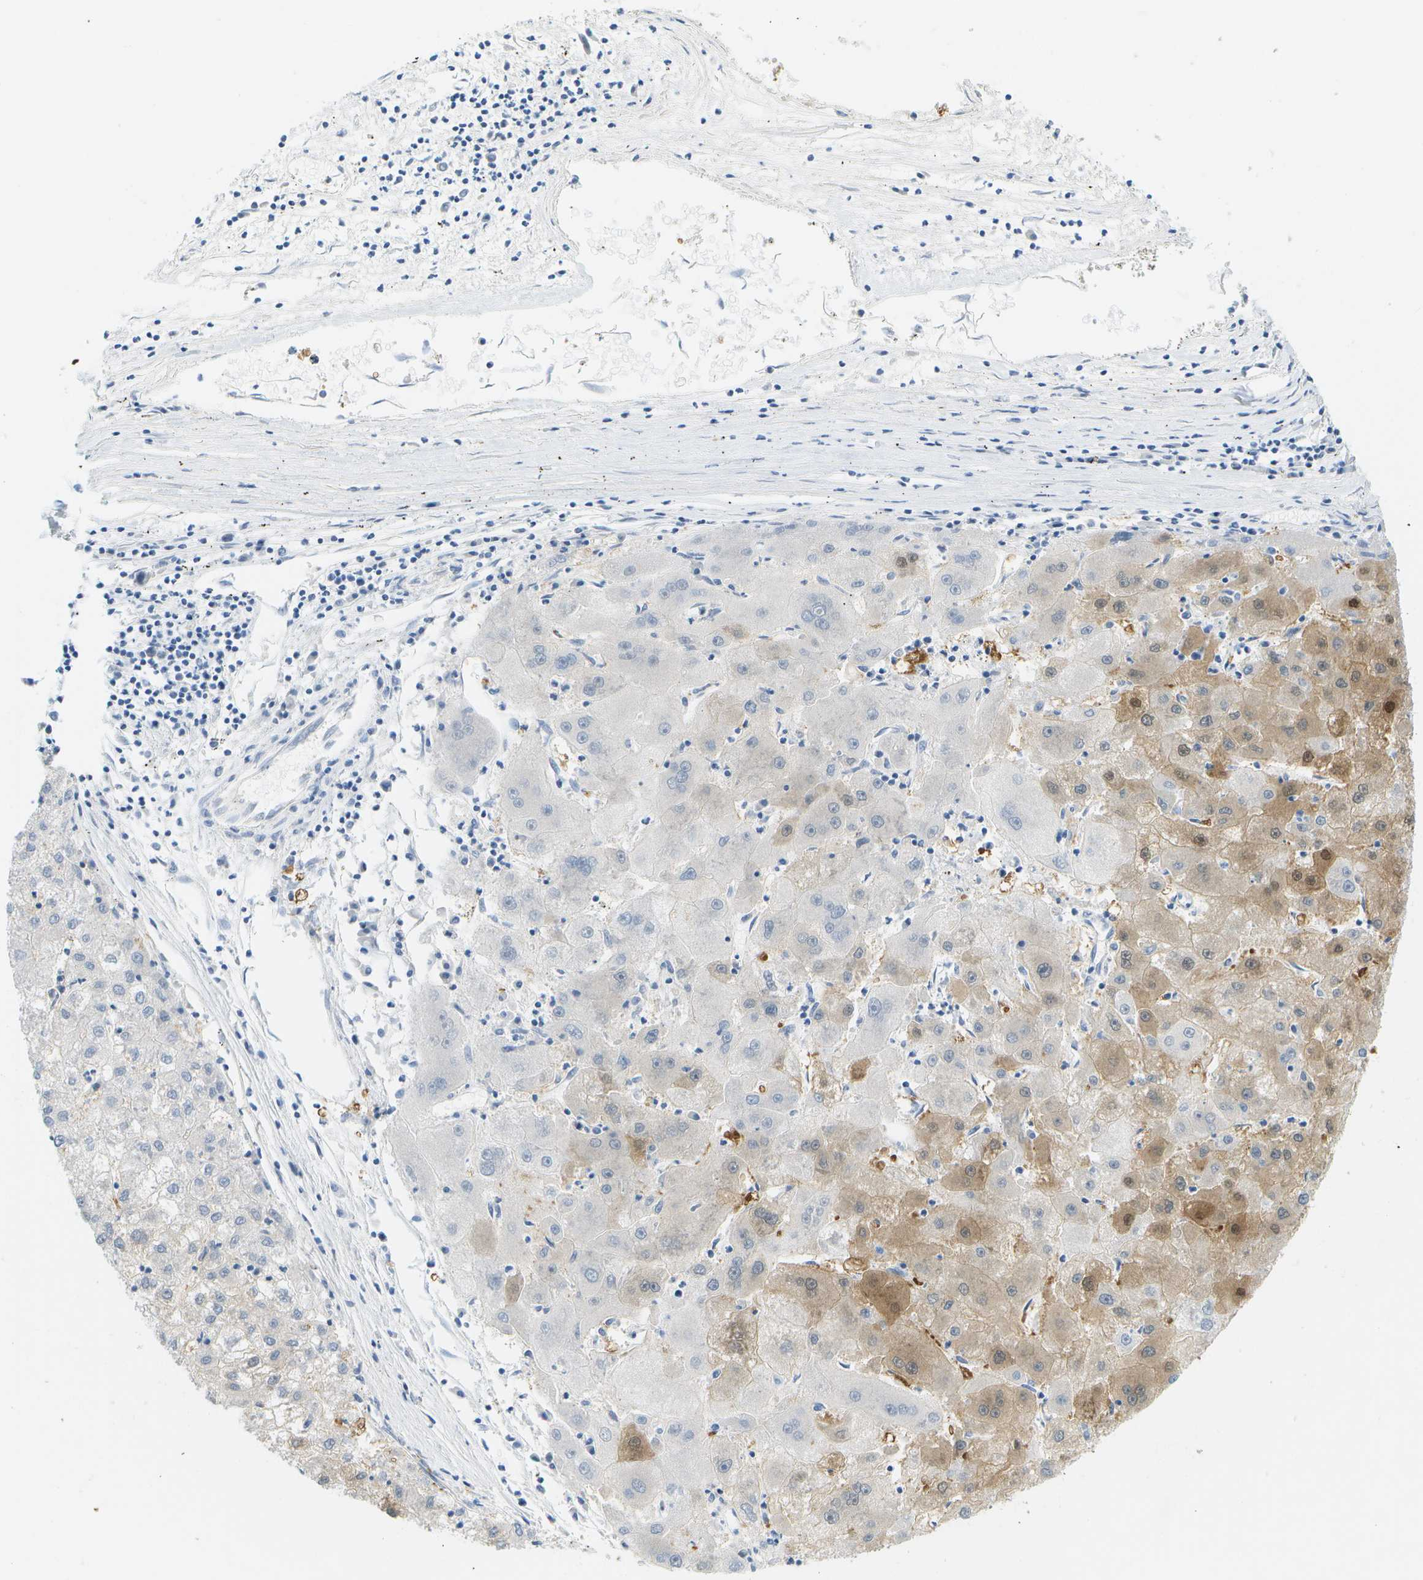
{"staining": {"intensity": "moderate", "quantity": "<25%", "location": "cytoplasmic/membranous"}, "tissue": "liver cancer", "cell_type": "Tumor cells", "image_type": "cancer", "snomed": [{"axis": "morphology", "description": "Carcinoma, Hepatocellular, NOS"}, {"axis": "topography", "description": "Liver"}], "caption": "Liver cancer (hepatocellular carcinoma) stained with a protein marker displays moderate staining in tumor cells.", "gene": "CUL9", "patient": {"sex": "male", "age": 72}}